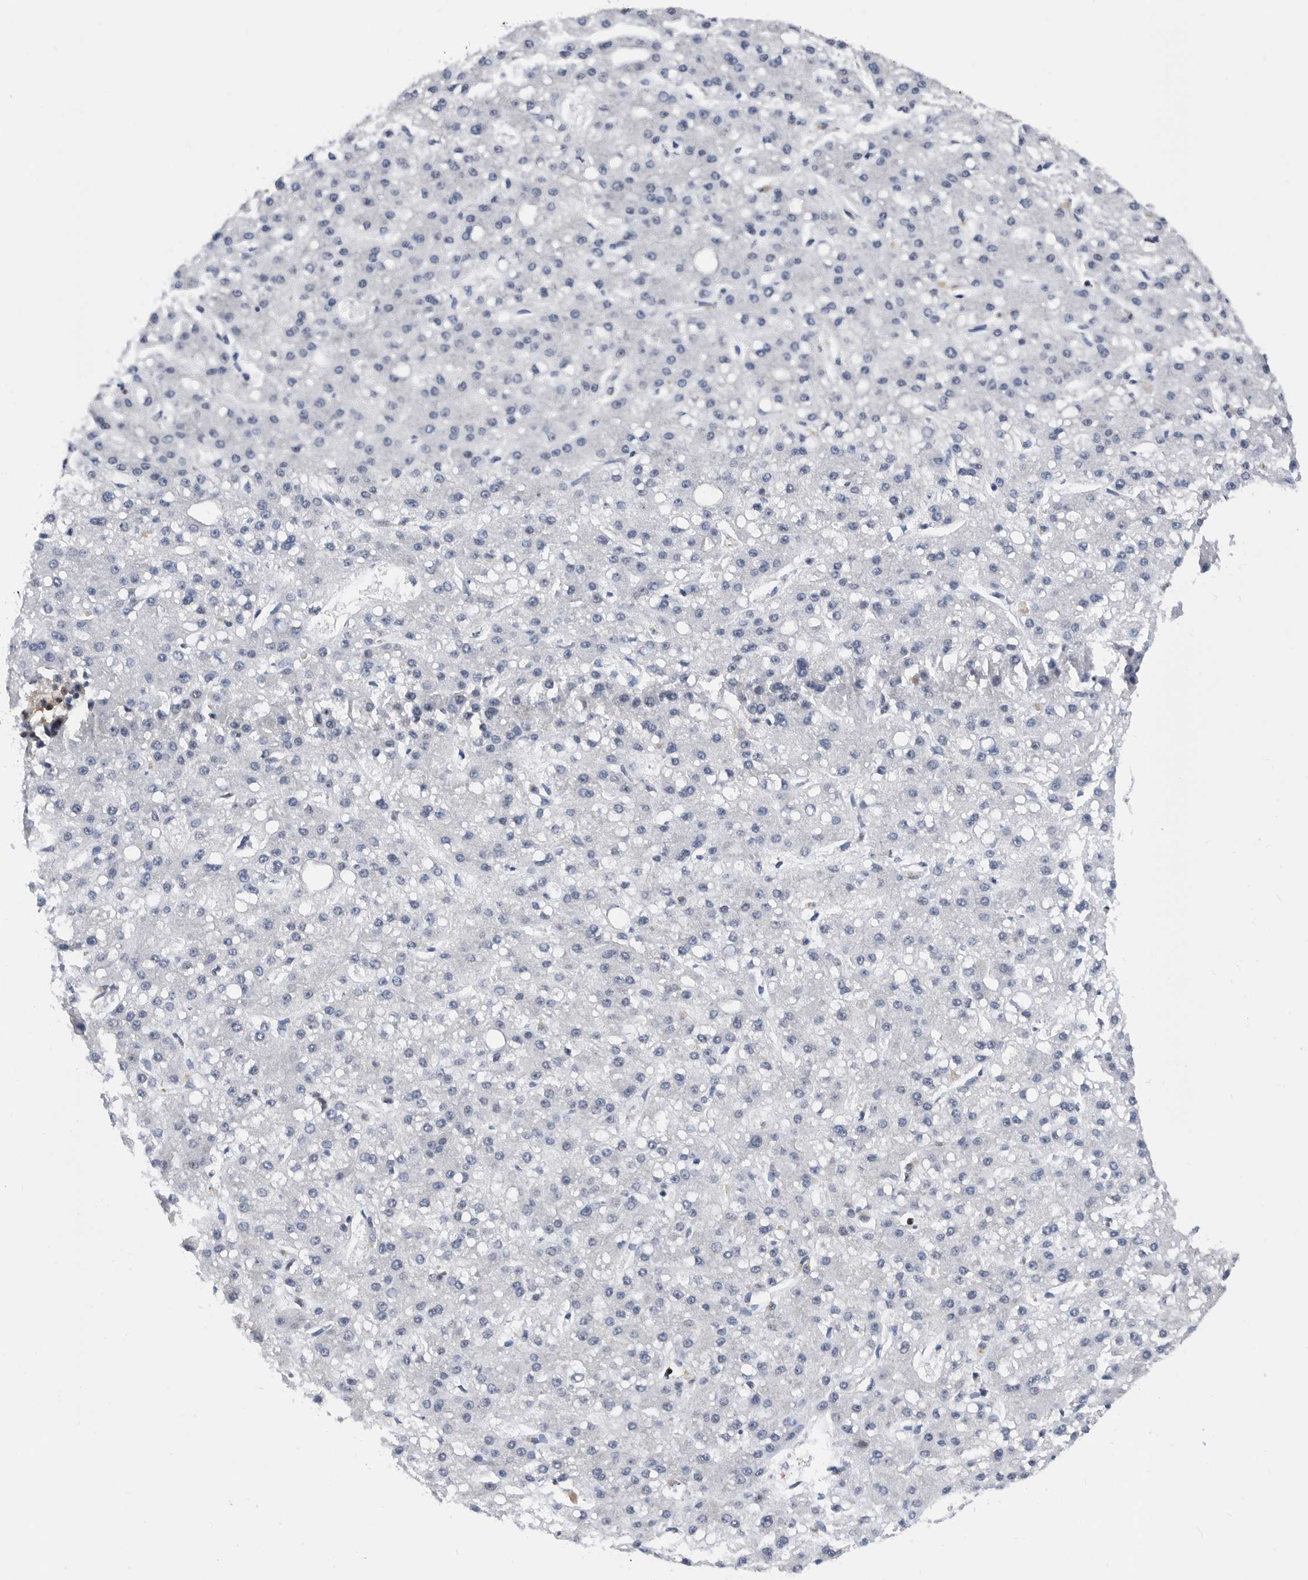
{"staining": {"intensity": "negative", "quantity": "none", "location": "none"}, "tissue": "liver cancer", "cell_type": "Tumor cells", "image_type": "cancer", "snomed": [{"axis": "morphology", "description": "Carcinoma, Hepatocellular, NOS"}, {"axis": "topography", "description": "Liver"}], "caption": "This image is of liver cancer (hepatocellular carcinoma) stained with IHC to label a protein in brown with the nuclei are counter-stained blue. There is no expression in tumor cells.", "gene": "ZNF260", "patient": {"sex": "male", "age": 67}}